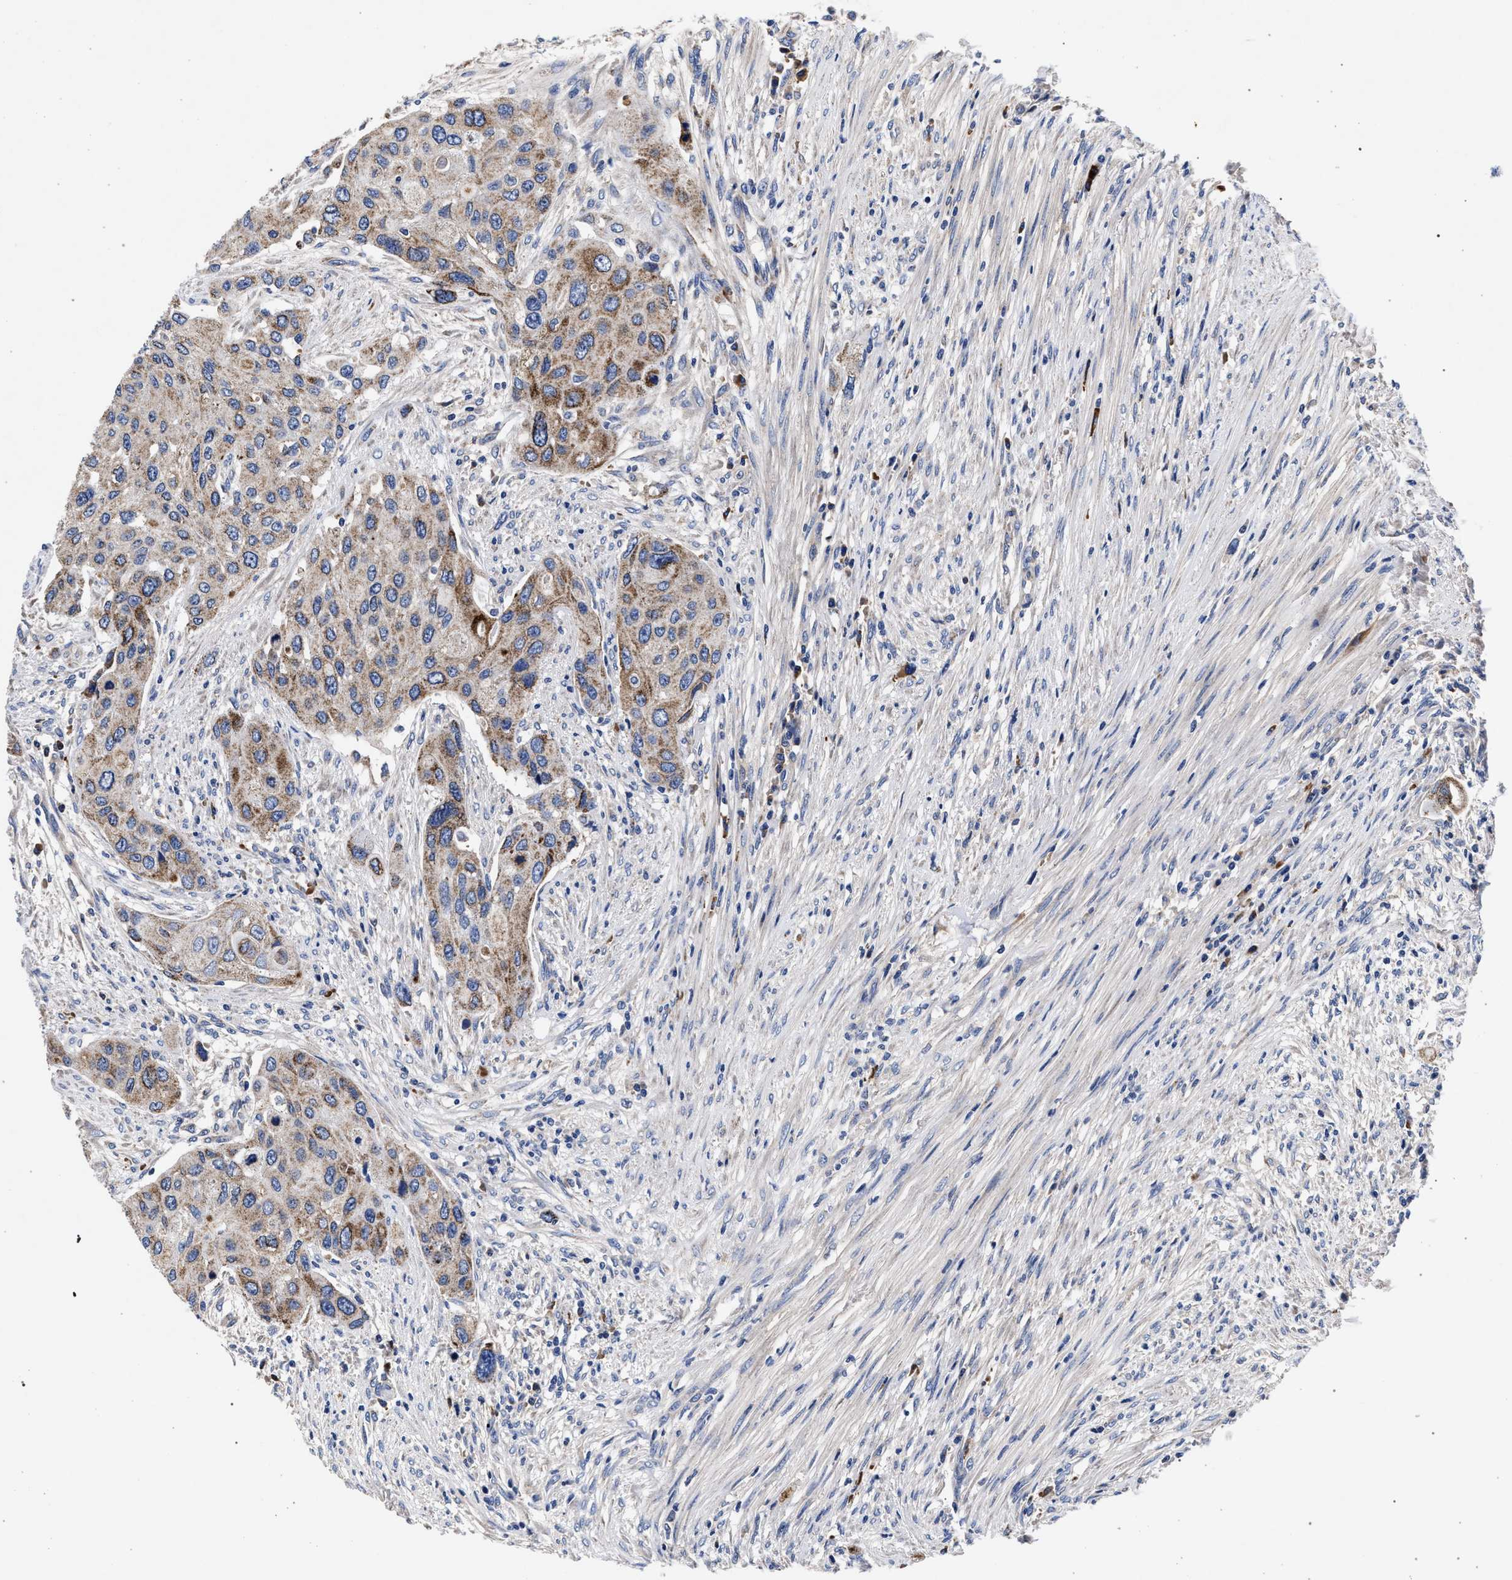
{"staining": {"intensity": "moderate", "quantity": ">75%", "location": "cytoplasmic/membranous"}, "tissue": "urothelial cancer", "cell_type": "Tumor cells", "image_type": "cancer", "snomed": [{"axis": "morphology", "description": "Urothelial carcinoma, High grade"}, {"axis": "topography", "description": "Urinary bladder"}], "caption": "Immunohistochemical staining of urothelial cancer exhibits medium levels of moderate cytoplasmic/membranous expression in about >75% of tumor cells.", "gene": "ACOX1", "patient": {"sex": "female", "age": 56}}